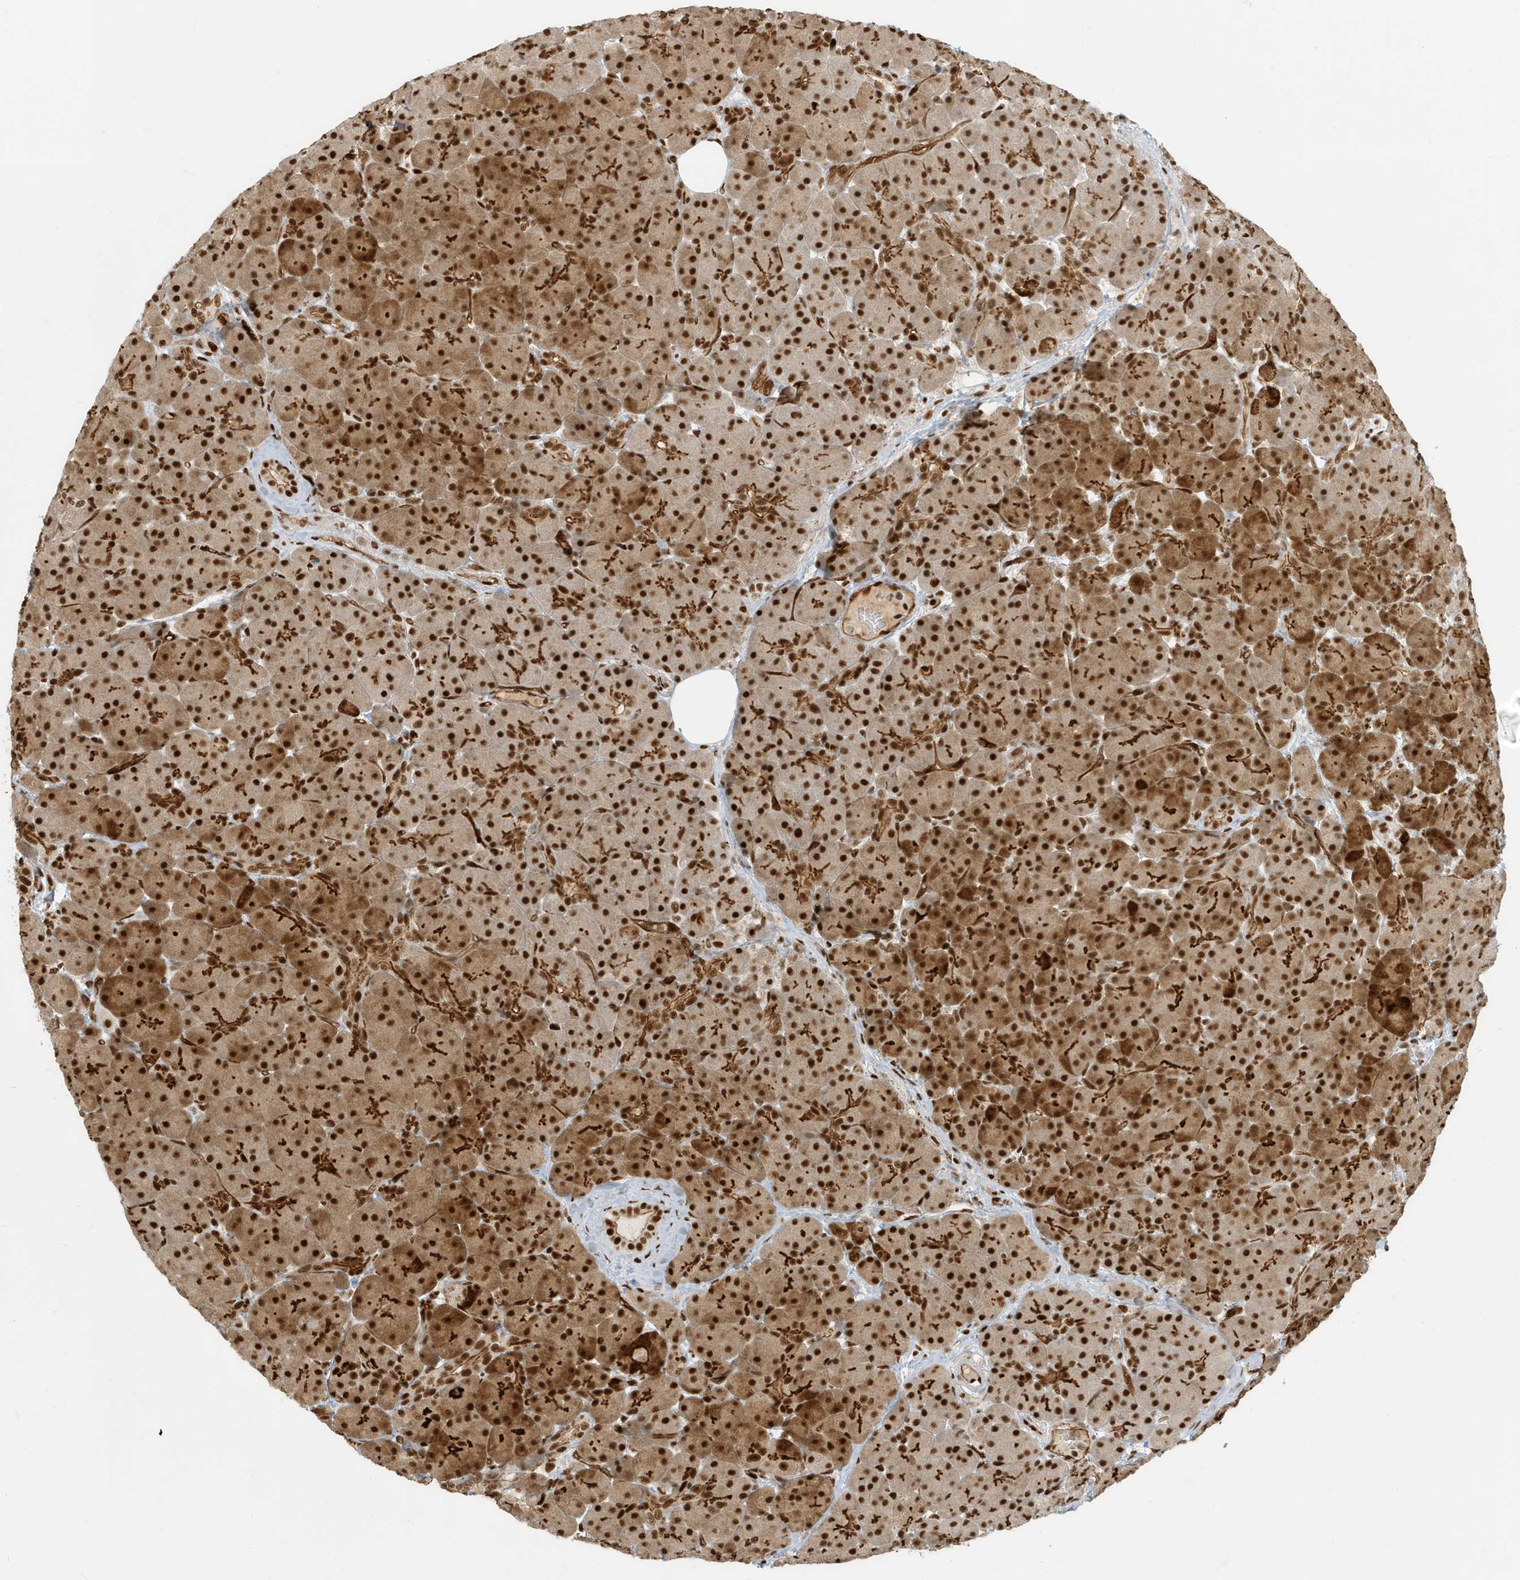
{"staining": {"intensity": "strong", "quantity": ">75%", "location": "cytoplasmic/membranous,nuclear"}, "tissue": "pancreas", "cell_type": "Exocrine glandular cells", "image_type": "normal", "snomed": [{"axis": "morphology", "description": "Normal tissue, NOS"}, {"axis": "topography", "description": "Pancreas"}], "caption": "This photomicrograph reveals immunohistochemistry (IHC) staining of normal pancreas, with high strong cytoplasmic/membranous,nuclear staining in about >75% of exocrine glandular cells.", "gene": "CKS1B", "patient": {"sex": "male", "age": 66}}